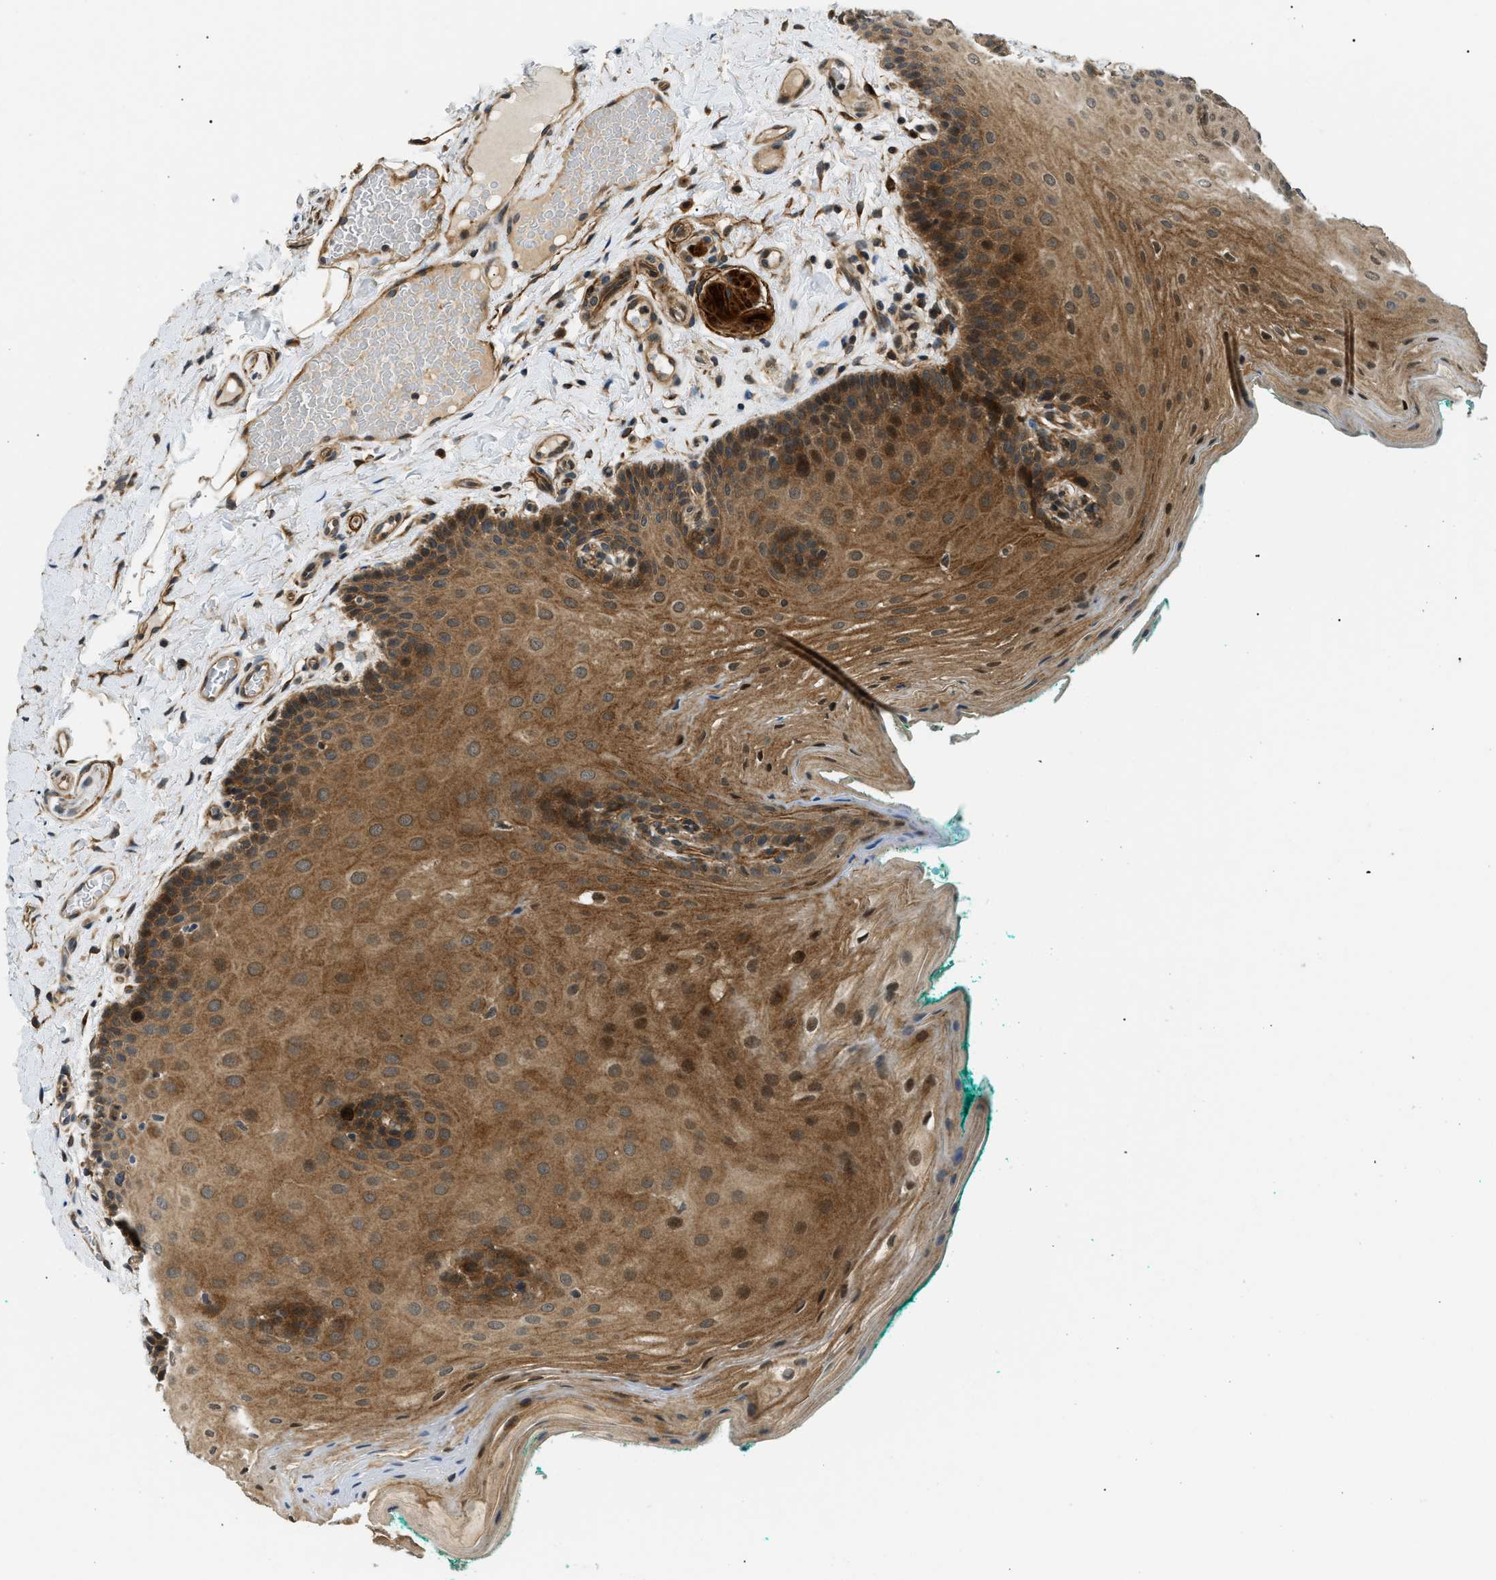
{"staining": {"intensity": "moderate", "quantity": ">75%", "location": "cytoplasmic/membranous,nuclear"}, "tissue": "oral mucosa", "cell_type": "Squamous epithelial cells", "image_type": "normal", "snomed": [{"axis": "morphology", "description": "Normal tissue, NOS"}, {"axis": "topography", "description": "Oral tissue"}], "caption": "High-magnification brightfield microscopy of benign oral mucosa stained with DAB (3,3'-diaminobenzidine) (brown) and counterstained with hematoxylin (blue). squamous epithelial cells exhibit moderate cytoplasmic/membranous,nuclear staining is identified in approximately>75% of cells.", "gene": "ATP6AP1", "patient": {"sex": "male", "age": 58}}